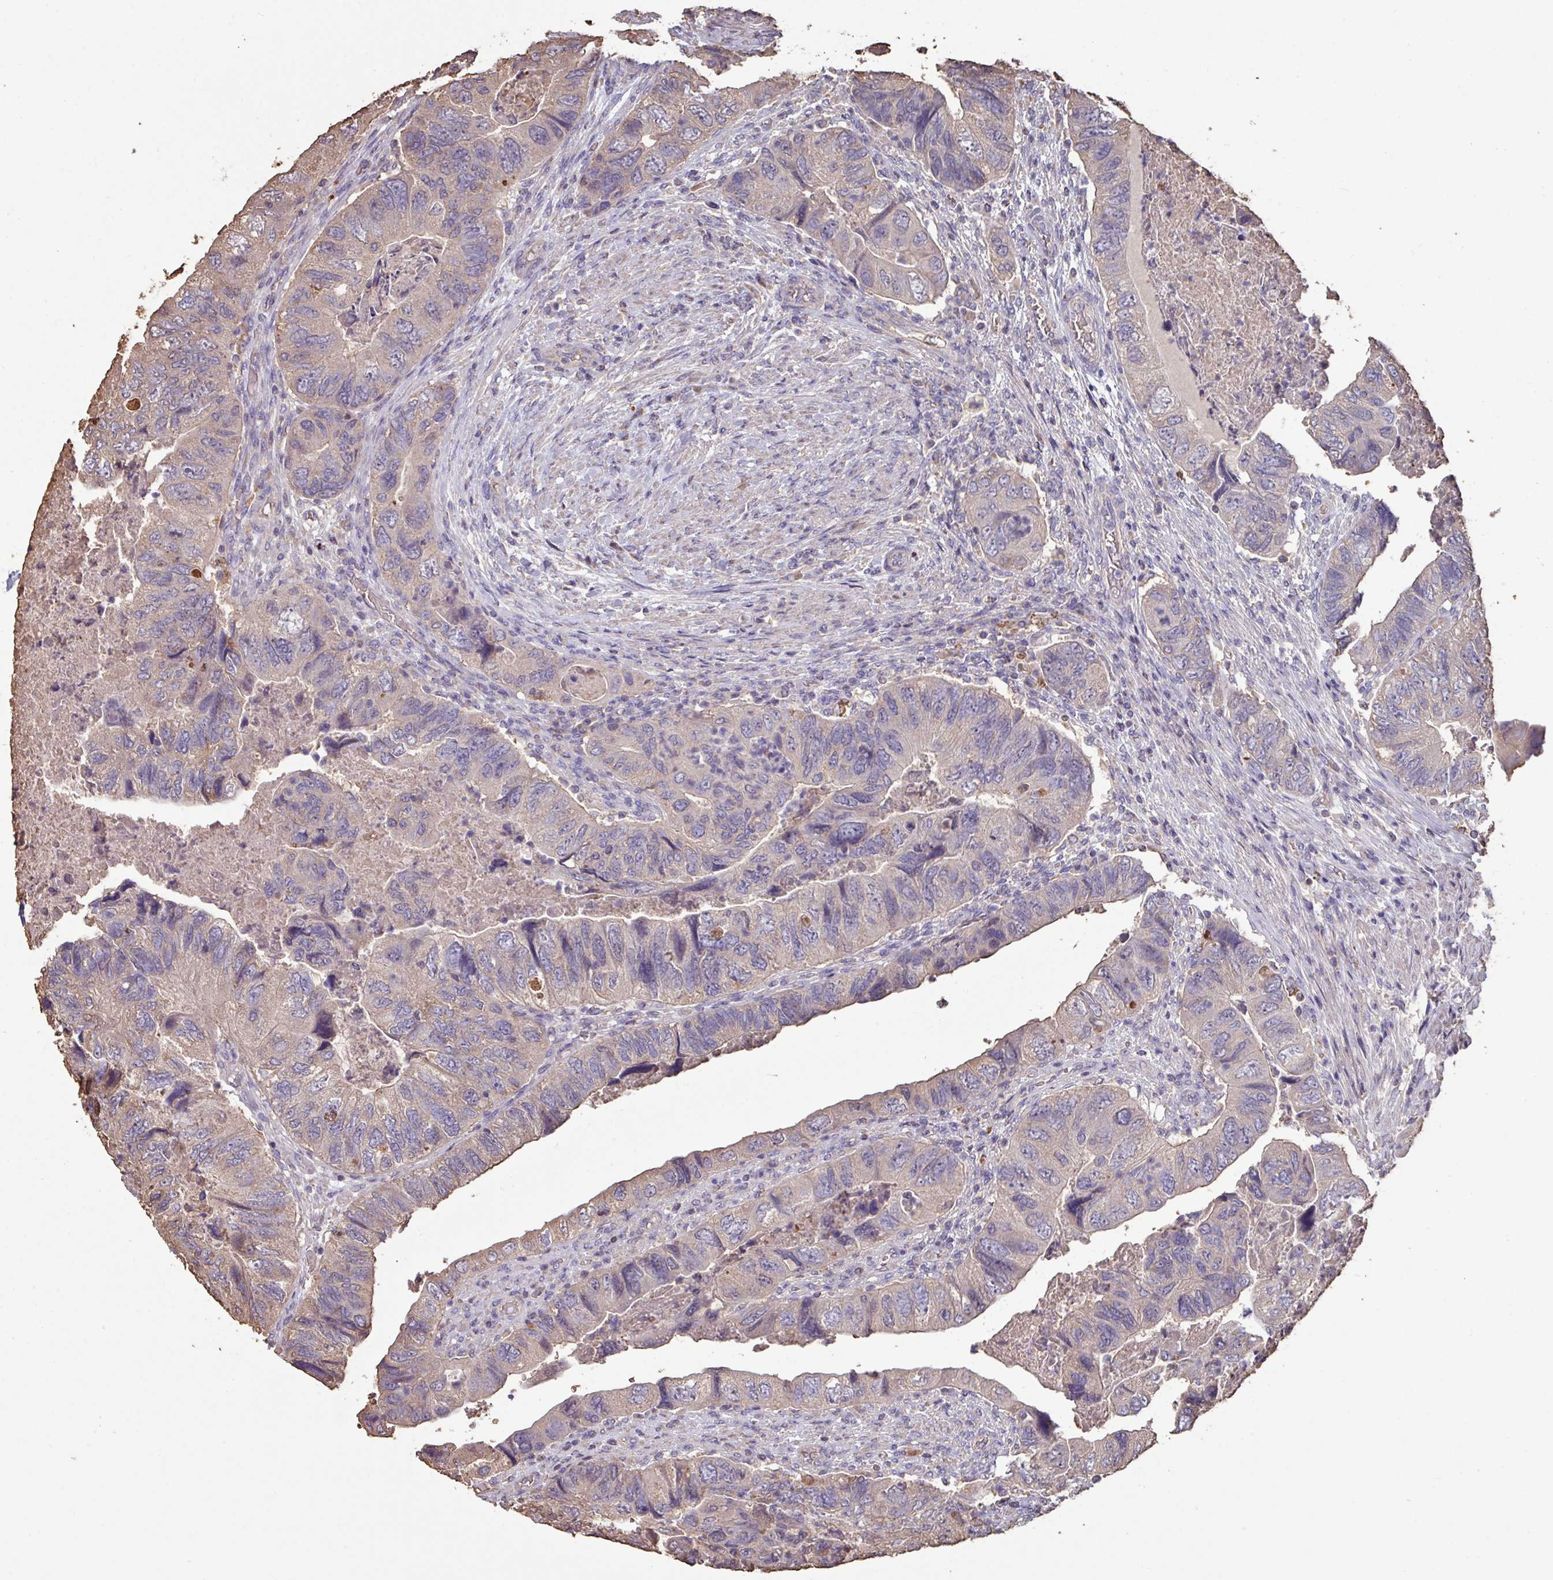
{"staining": {"intensity": "weak", "quantity": "<25%", "location": "cytoplasmic/membranous"}, "tissue": "colorectal cancer", "cell_type": "Tumor cells", "image_type": "cancer", "snomed": [{"axis": "morphology", "description": "Adenocarcinoma, NOS"}, {"axis": "topography", "description": "Rectum"}], "caption": "Immunohistochemistry of human adenocarcinoma (colorectal) displays no staining in tumor cells.", "gene": "CAMK2B", "patient": {"sex": "male", "age": 63}}